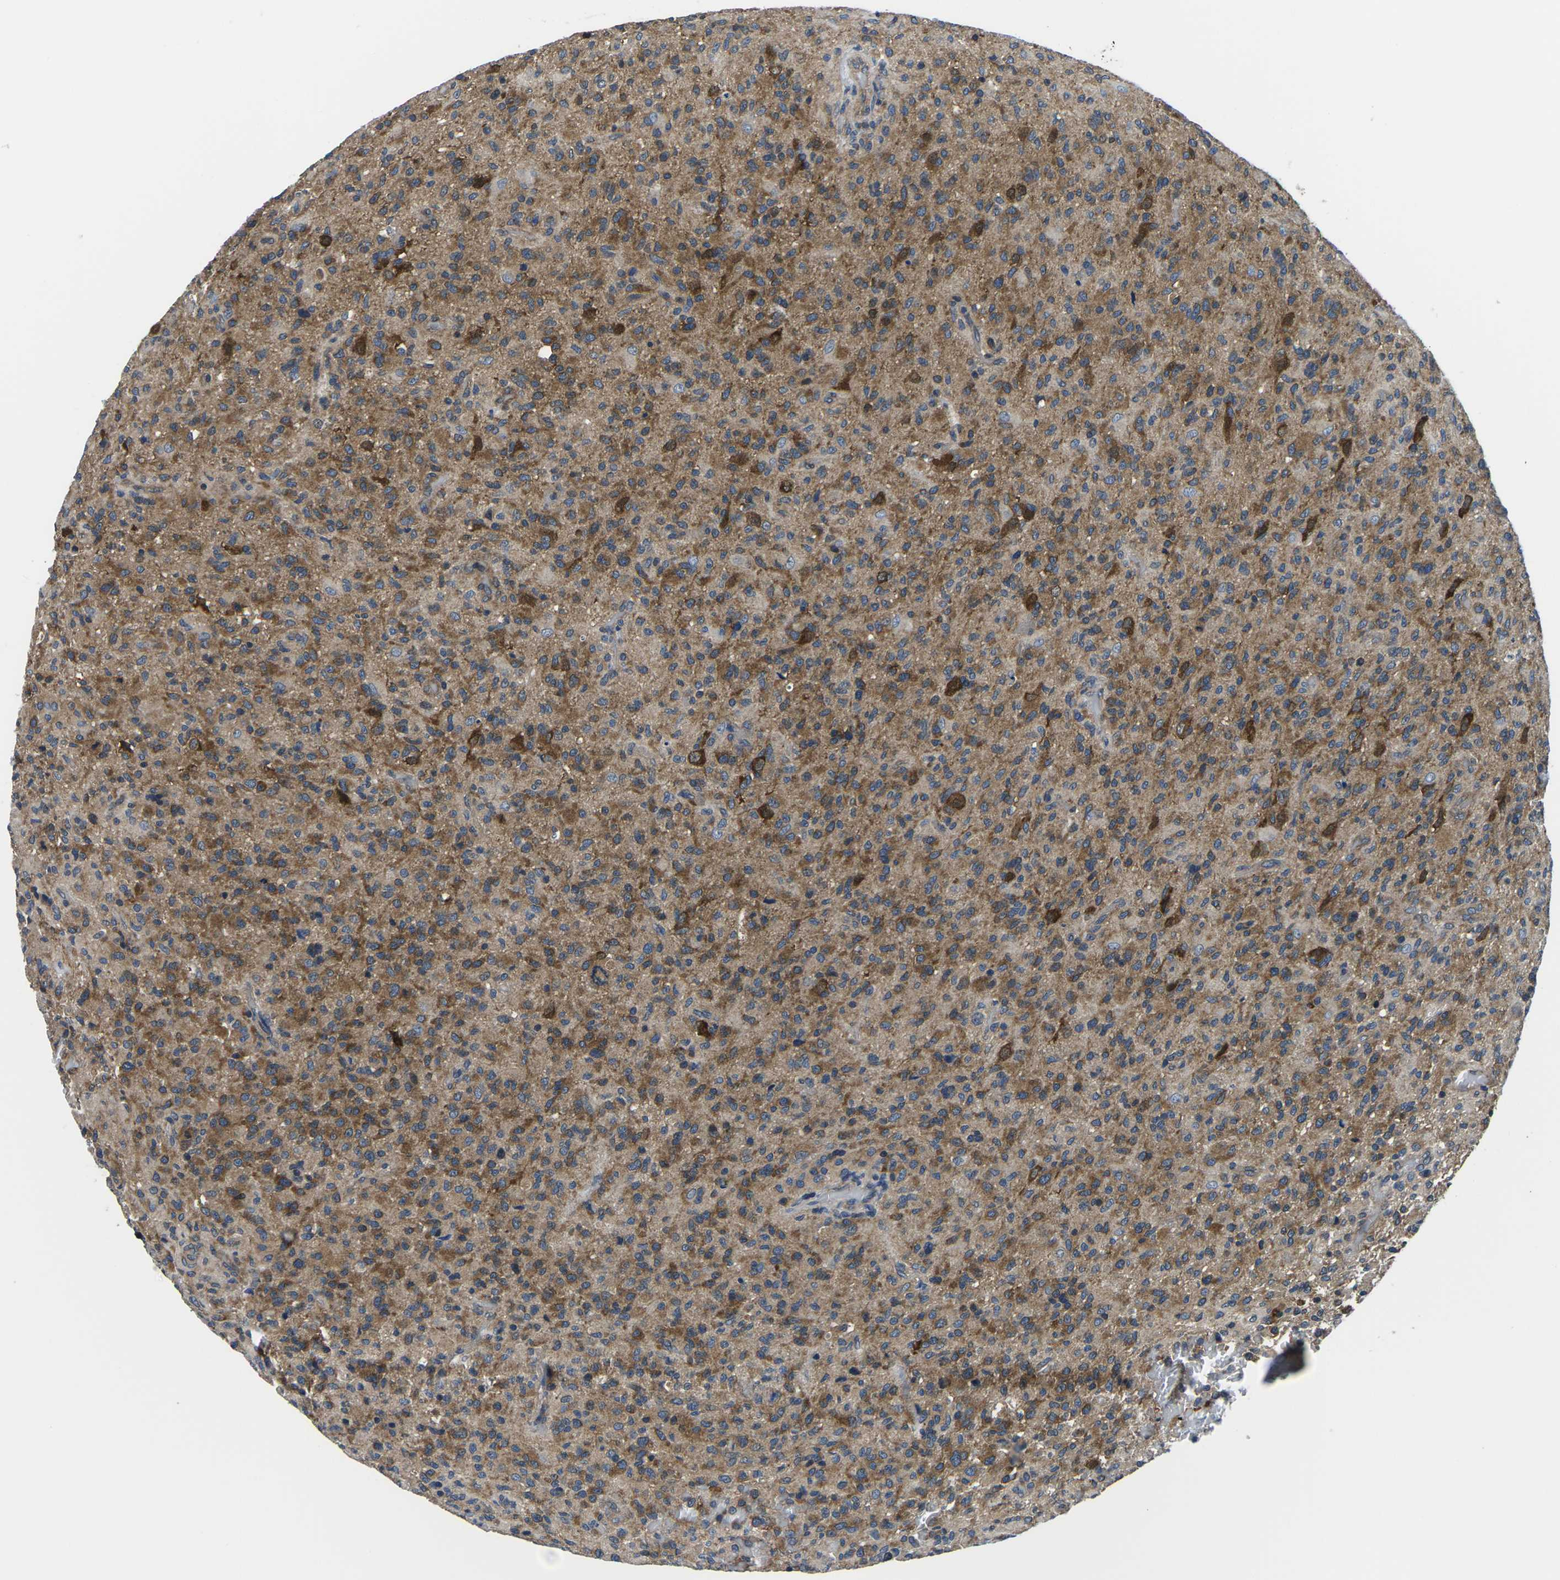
{"staining": {"intensity": "moderate", "quantity": "25%-75%", "location": "cytoplasmic/membranous"}, "tissue": "glioma", "cell_type": "Tumor cells", "image_type": "cancer", "snomed": [{"axis": "morphology", "description": "Glioma, malignant, High grade"}, {"axis": "topography", "description": "Brain"}], "caption": "Malignant glioma (high-grade) stained with IHC exhibits moderate cytoplasmic/membranous expression in about 25%-75% of tumor cells.", "gene": "GSK3B", "patient": {"sex": "male", "age": 71}}